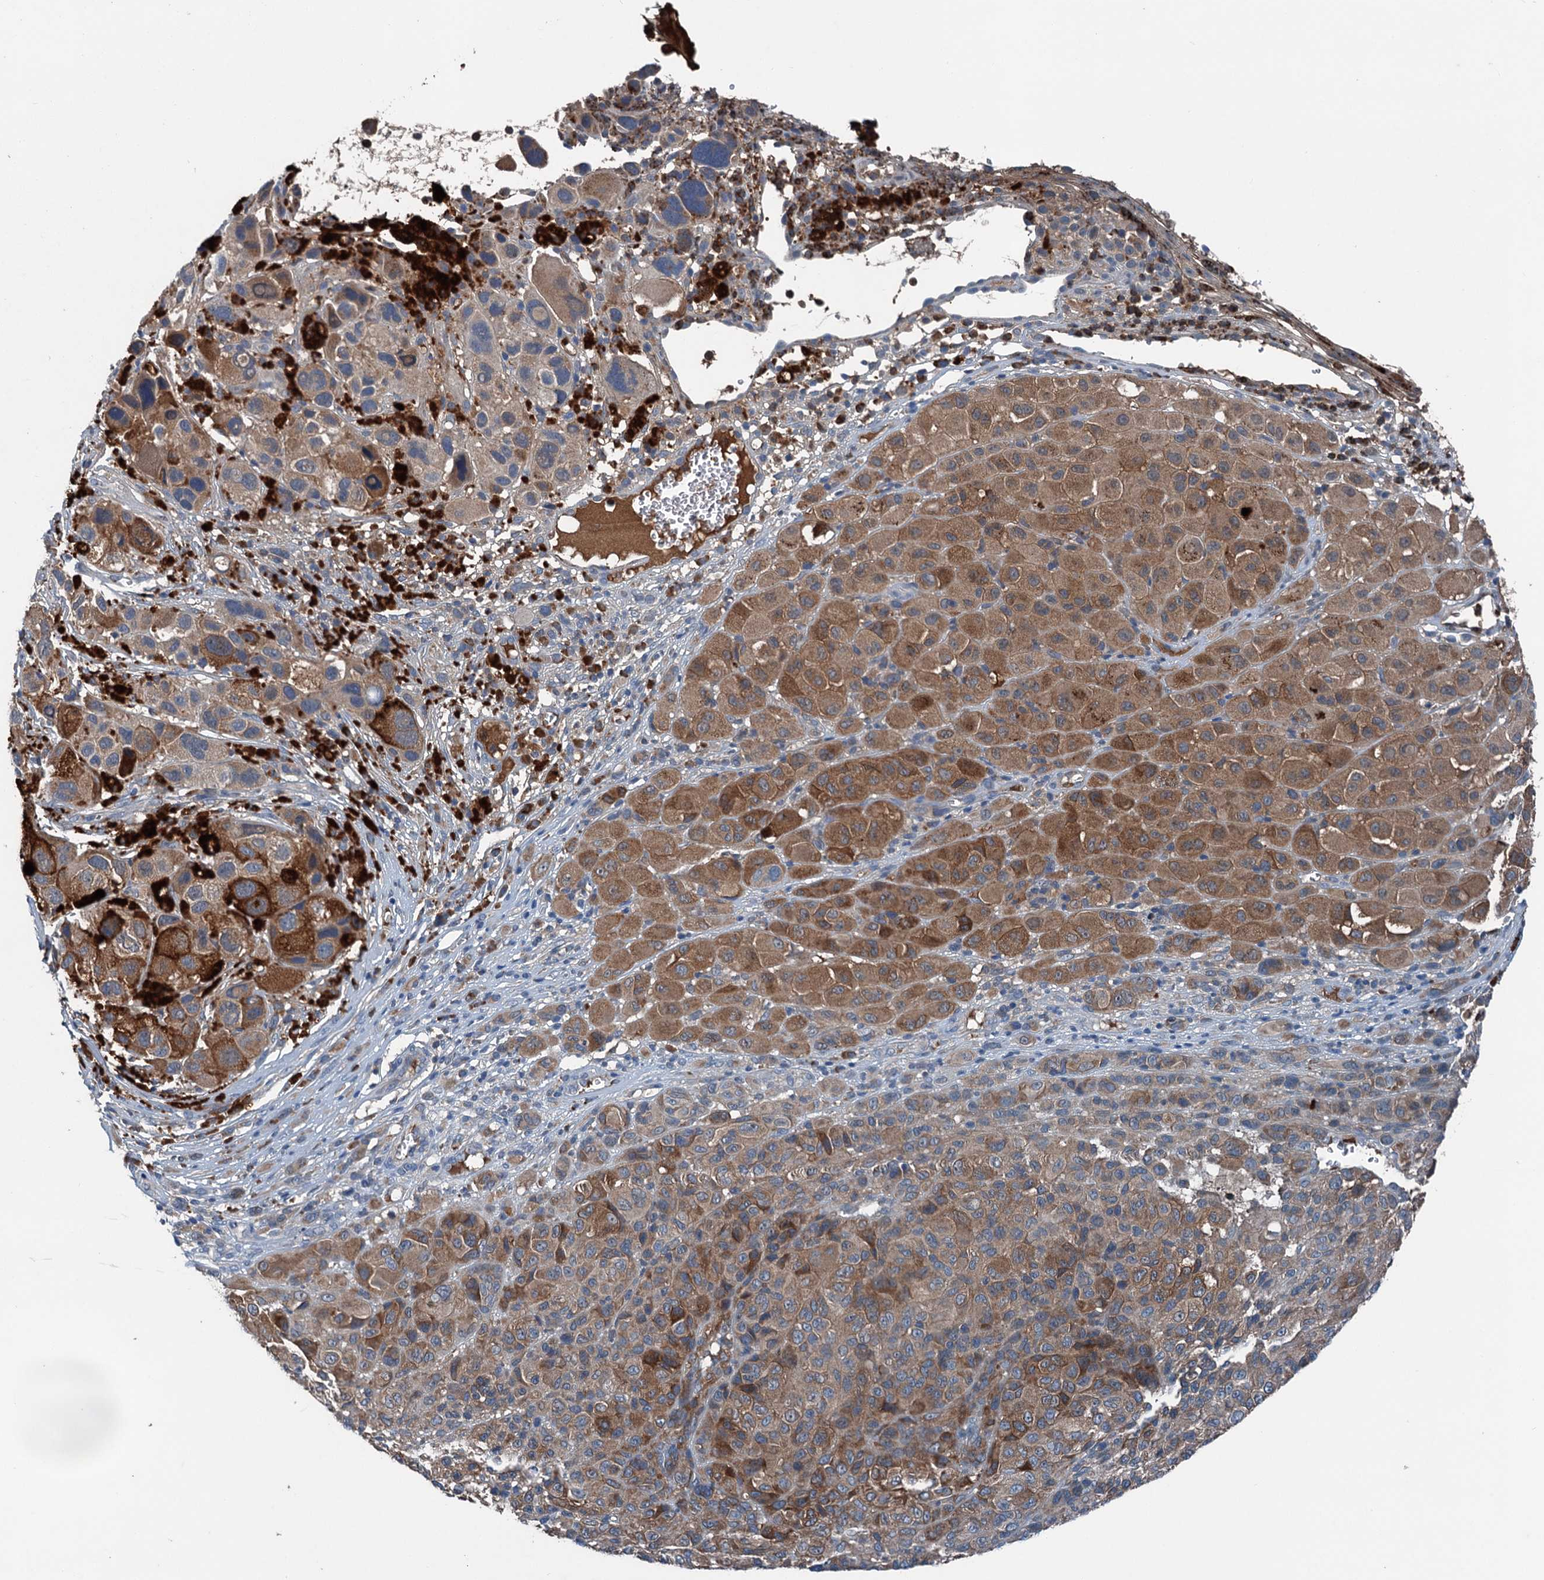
{"staining": {"intensity": "moderate", "quantity": "25%-75%", "location": "cytoplasmic/membranous"}, "tissue": "melanoma", "cell_type": "Tumor cells", "image_type": "cancer", "snomed": [{"axis": "morphology", "description": "Malignant melanoma, NOS"}, {"axis": "topography", "description": "Skin of trunk"}], "caption": "Approximately 25%-75% of tumor cells in malignant melanoma demonstrate moderate cytoplasmic/membranous protein staining as visualized by brown immunohistochemical staining.", "gene": "PDSS1", "patient": {"sex": "male", "age": 71}}